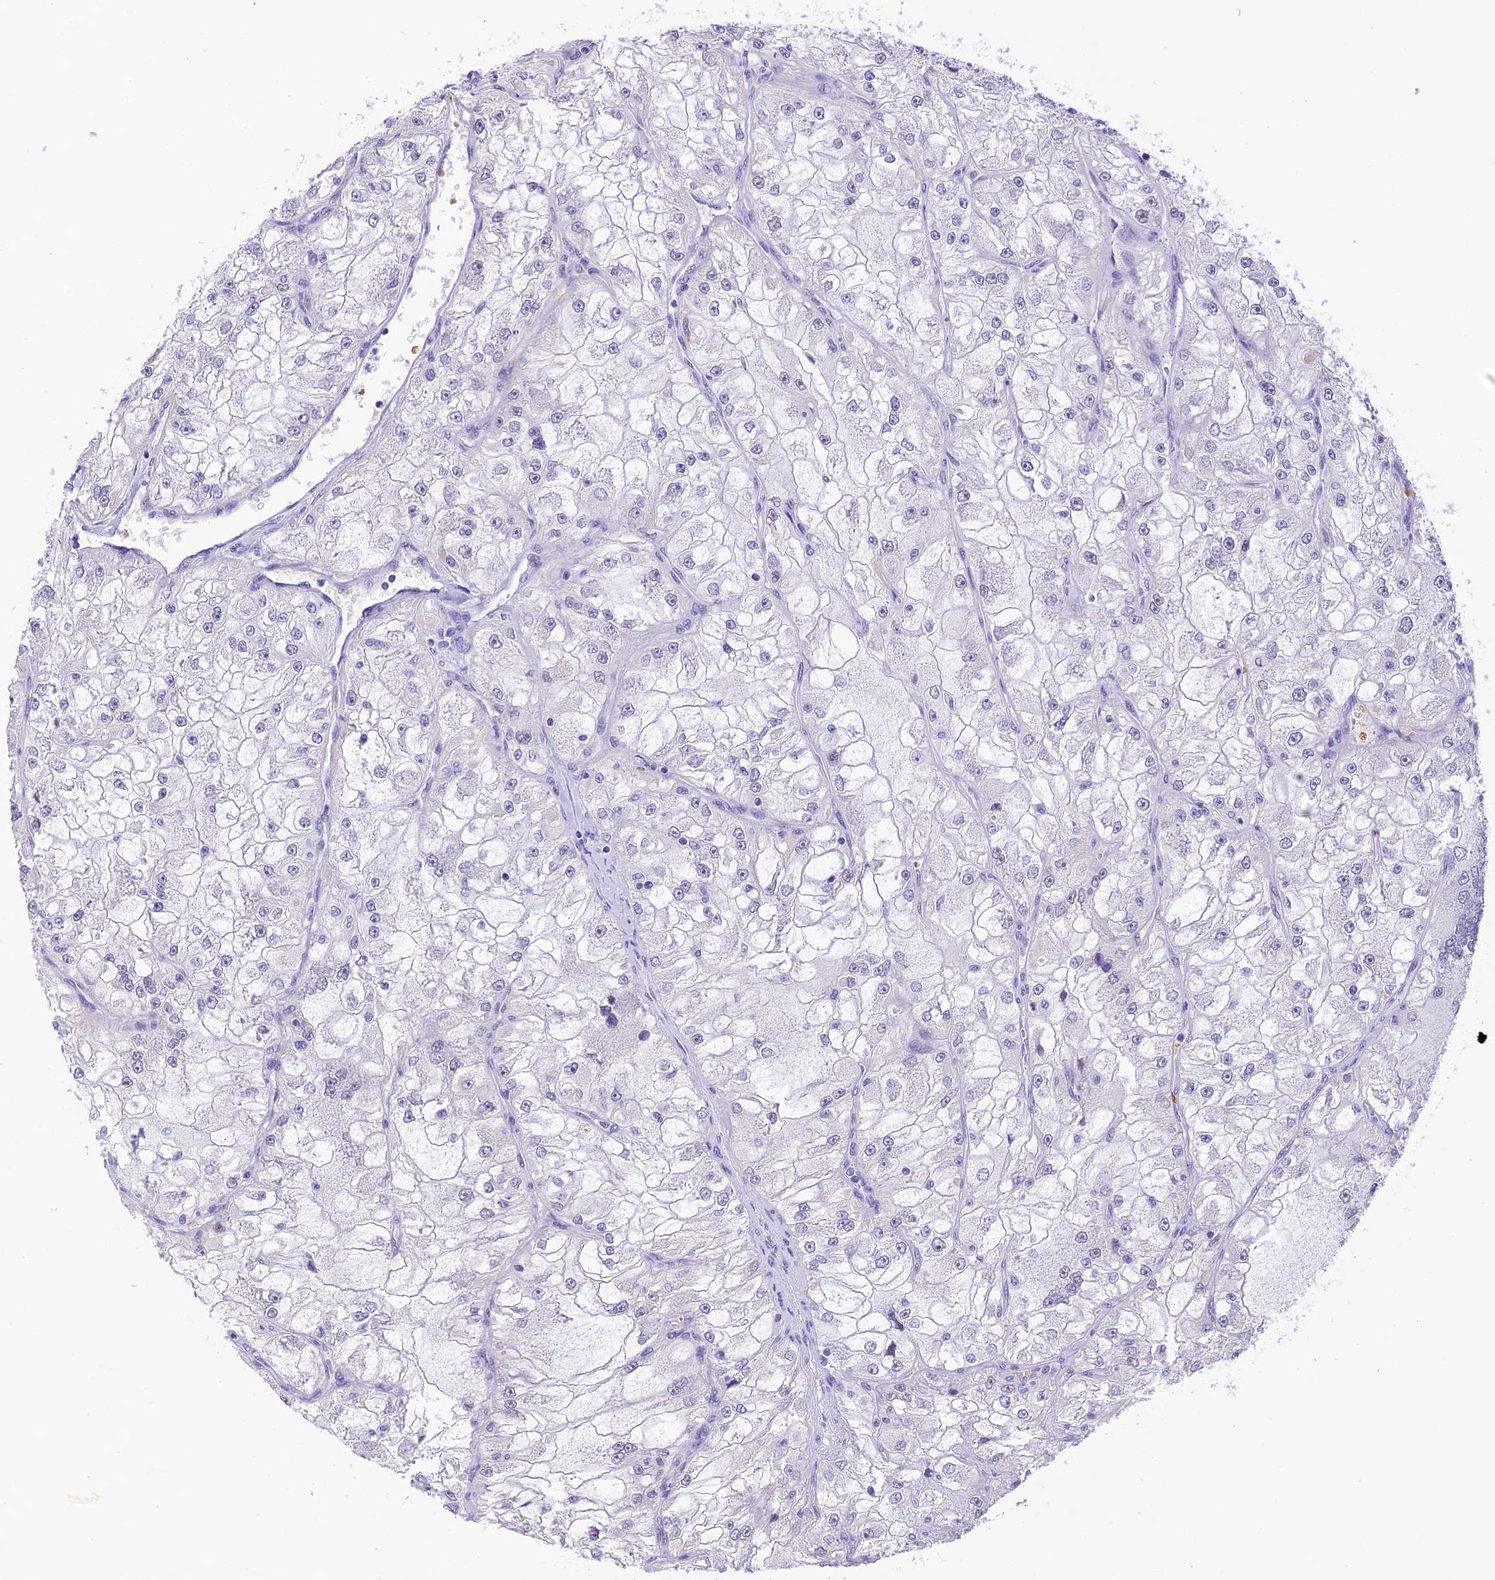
{"staining": {"intensity": "negative", "quantity": "none", "location": "none"}, "tissue": "renal cancer", "cell_type": "Tumor cells", "image_type": "cancer", "snomed": [{"axis": "morphology", "description": "Adenocarcinoma, NOS"}, {"axis": "topography", "description": "Kidney"}], "caption": "Immunohistochemical staining of renal cancer (adenocarcinoma) shows no significant expression in tumor cells.", "gene": "AHSP", "patient": {"sex": "female", "age": 72}}